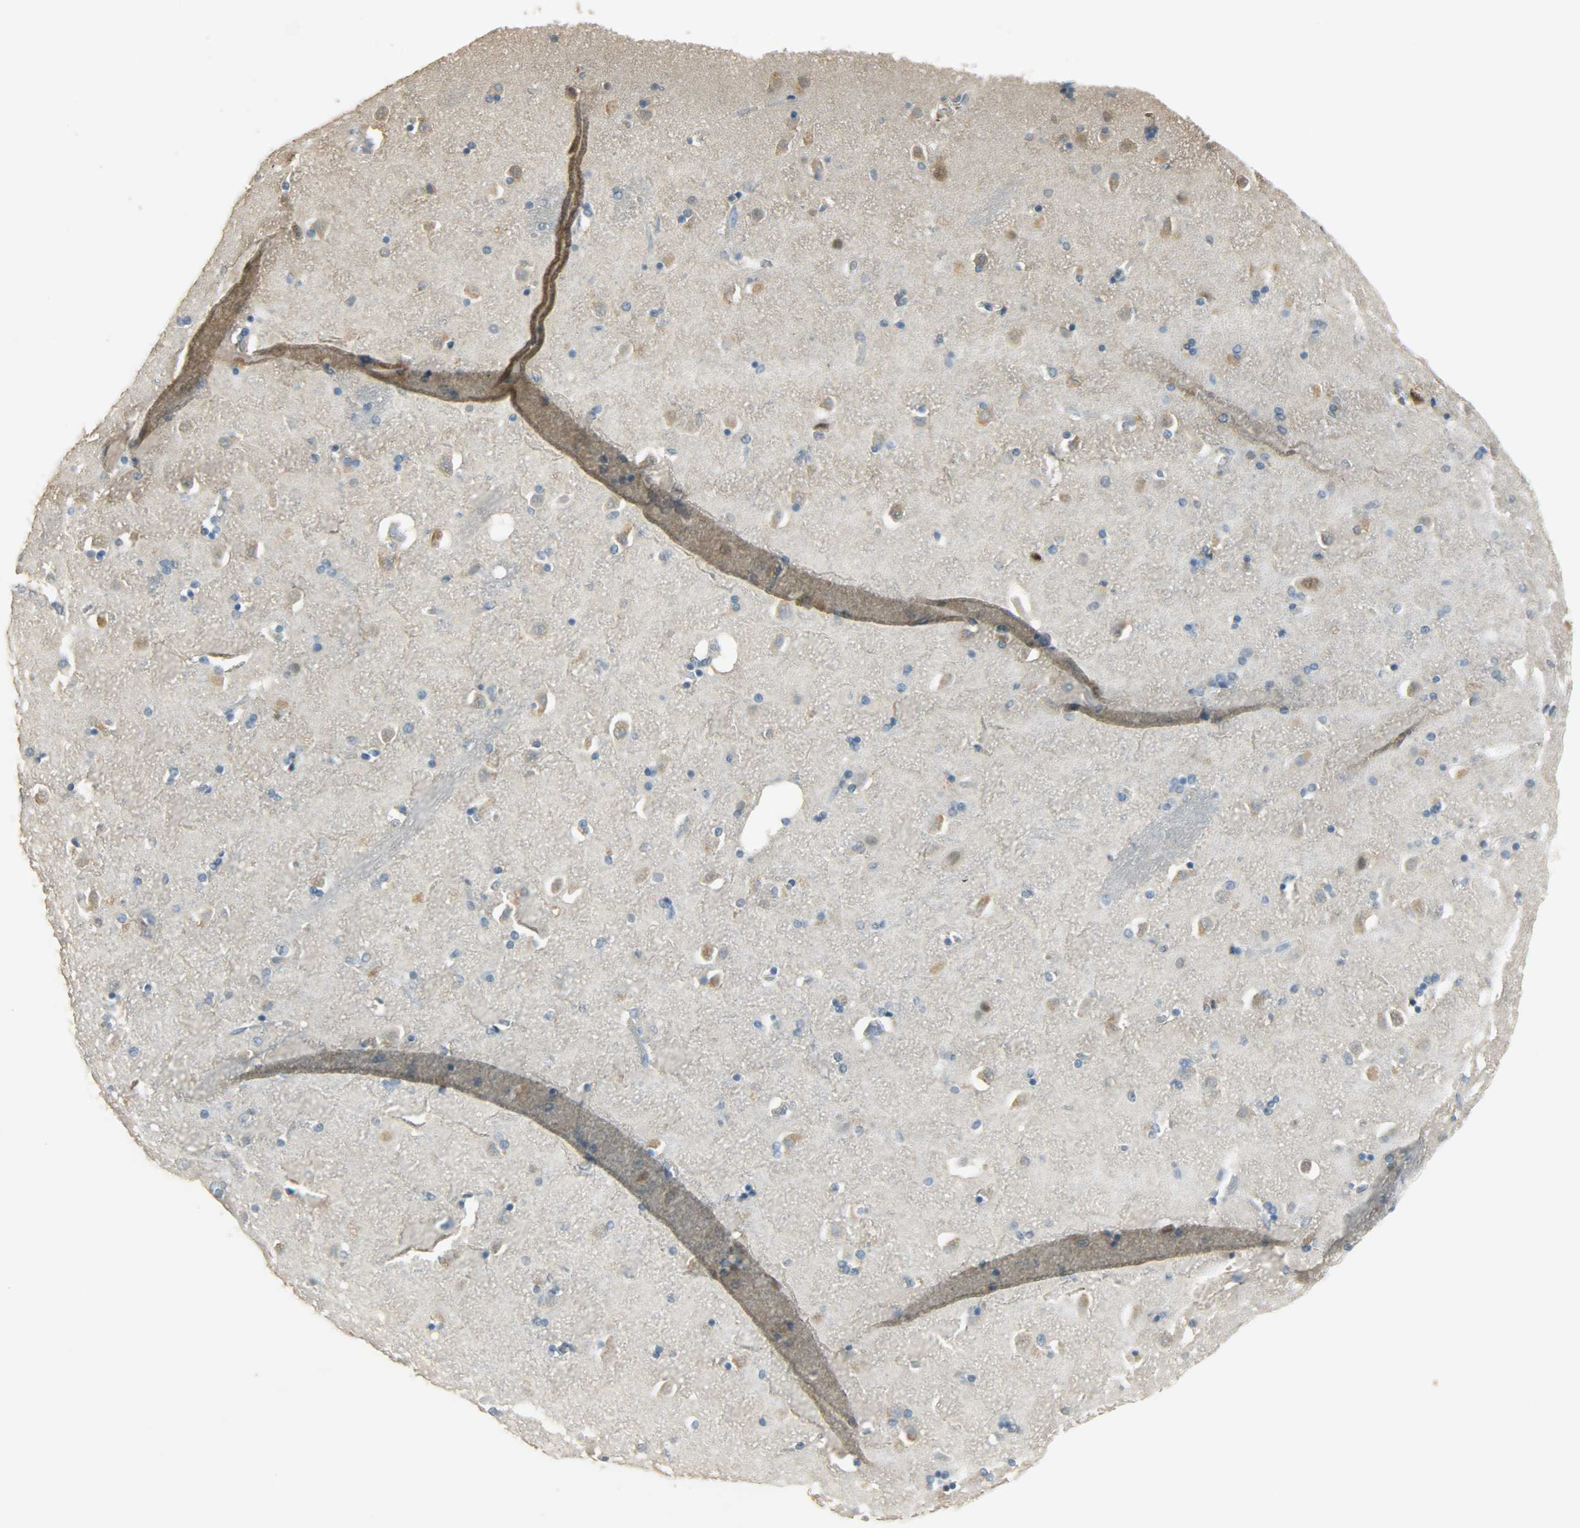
{"staining": {"intensity": "weak", "quantity": "25%-75%", "location": "cytoplasmic/membranous"}, "tissue": "caudate", "cell_type": "Glial cells", "image_type": "normal", "snomed": [{"axis": "morphology", "description": "Normal tissue, NOS"}, {"axis": "topography", "description": "Lateral ventricle wall"}], "caption": "DAB (3,3'-diaminobenzidine) immunohistochemical staining of normal caudate reveals weak cytoplasmic/membranous protein positivity in approximately 25%-75% of glial cells. (DAB (3,3'-diaminobenzidine) = brown stain, brightfield microscopy at high magnification).", "gene": "PRMT5", "patient": {"sex": "female", "age": 54}}